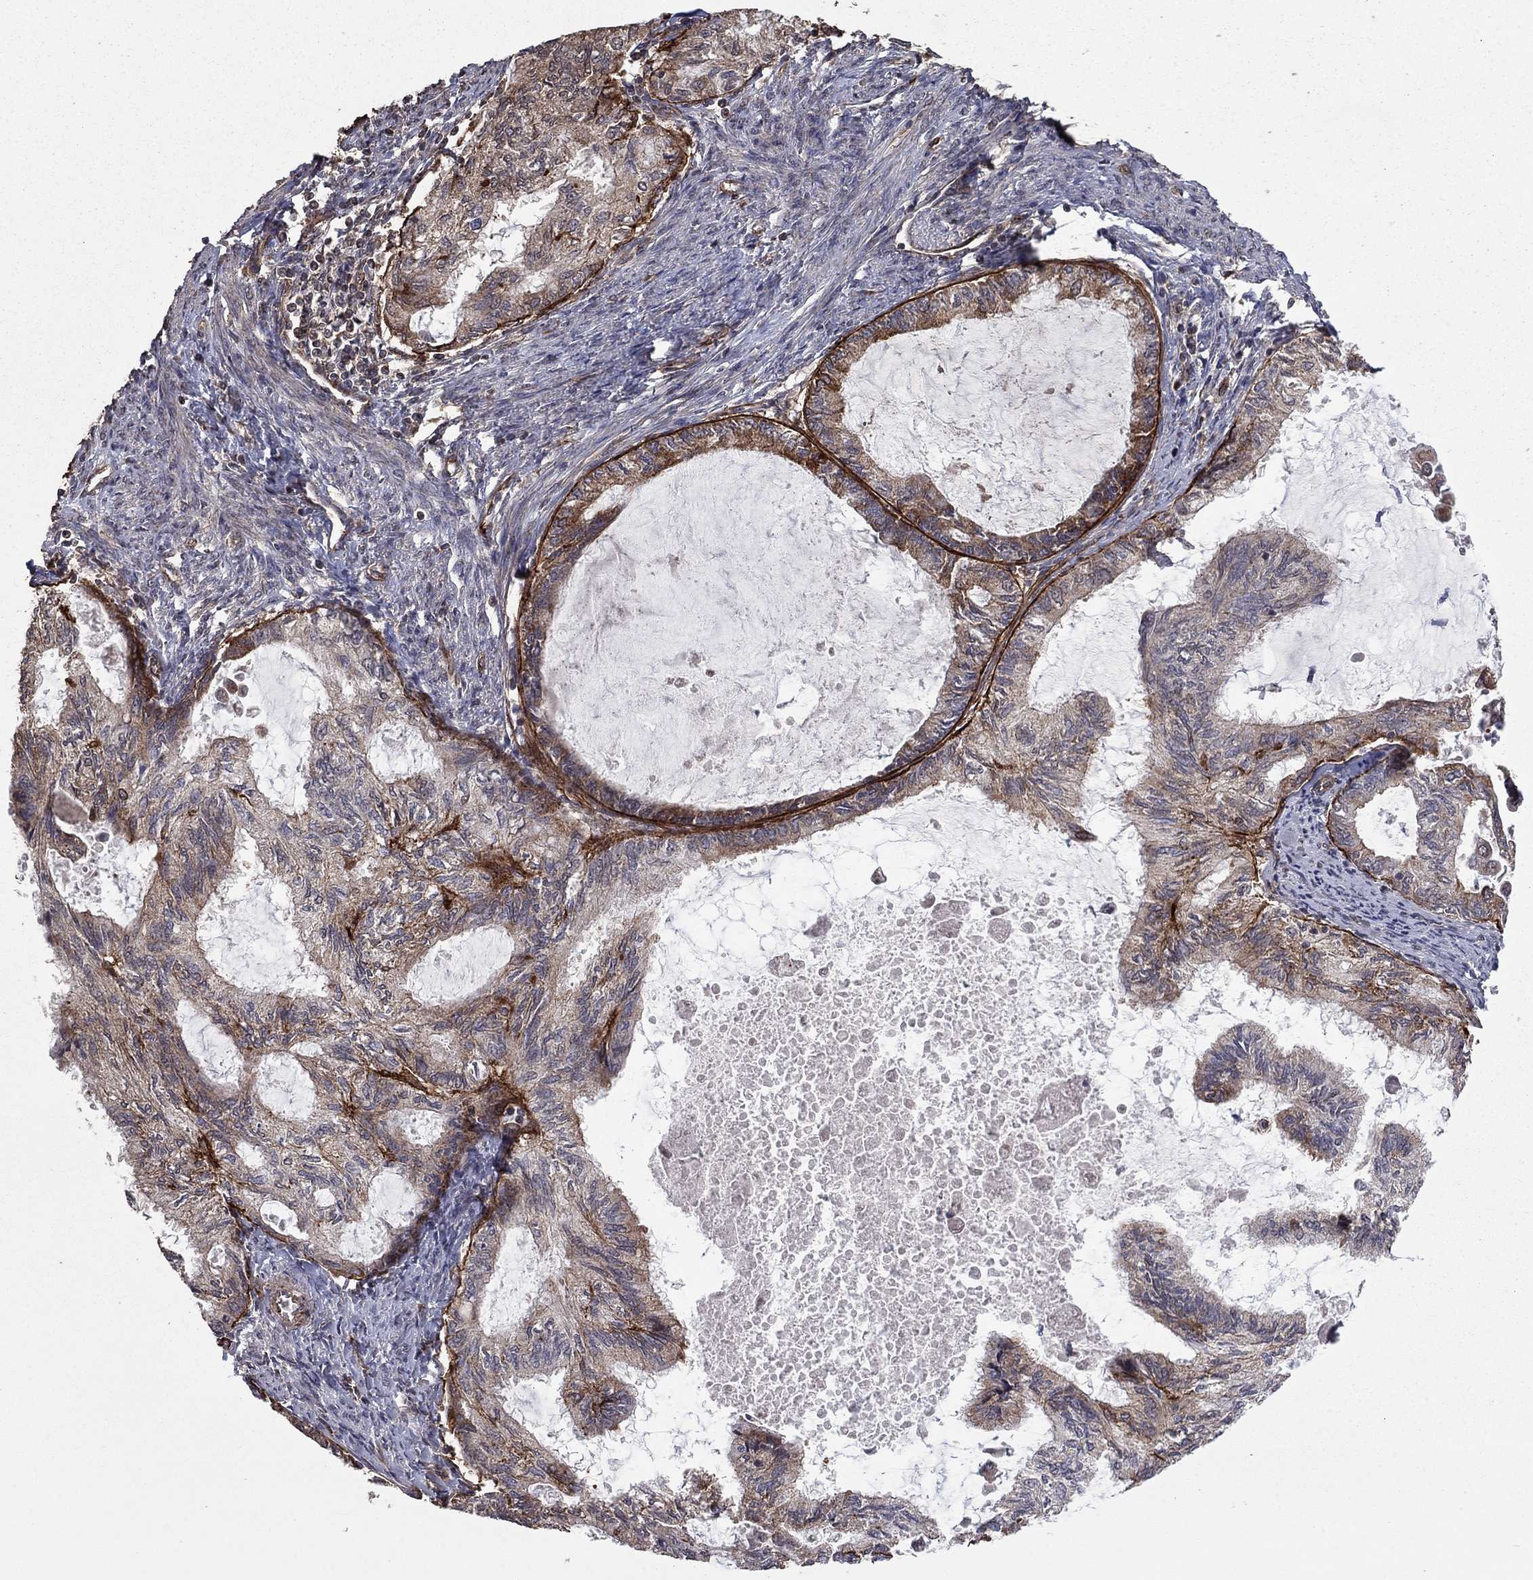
{"staining": {"intensity": "strong", "quantity": "<25%", "location": "cytoplasmic/membranous"}, "tissue": "endometrial cancer", "cell_type": "Tumor cells", "image_type": "cancer", "snomed": [{"axis": "morphology", "description": "Adenocarcinoma, NOS"}, {"axis": "topography", "description": "Endometrium"}], "caption": "A brown stain shows strong cytoplasmic/membranous expression of a protein in endometrial cancer (adenocarcinoma) tumor cells.", "gene": "COL18A1", "patient": {"sex": "female", "age": 86}}